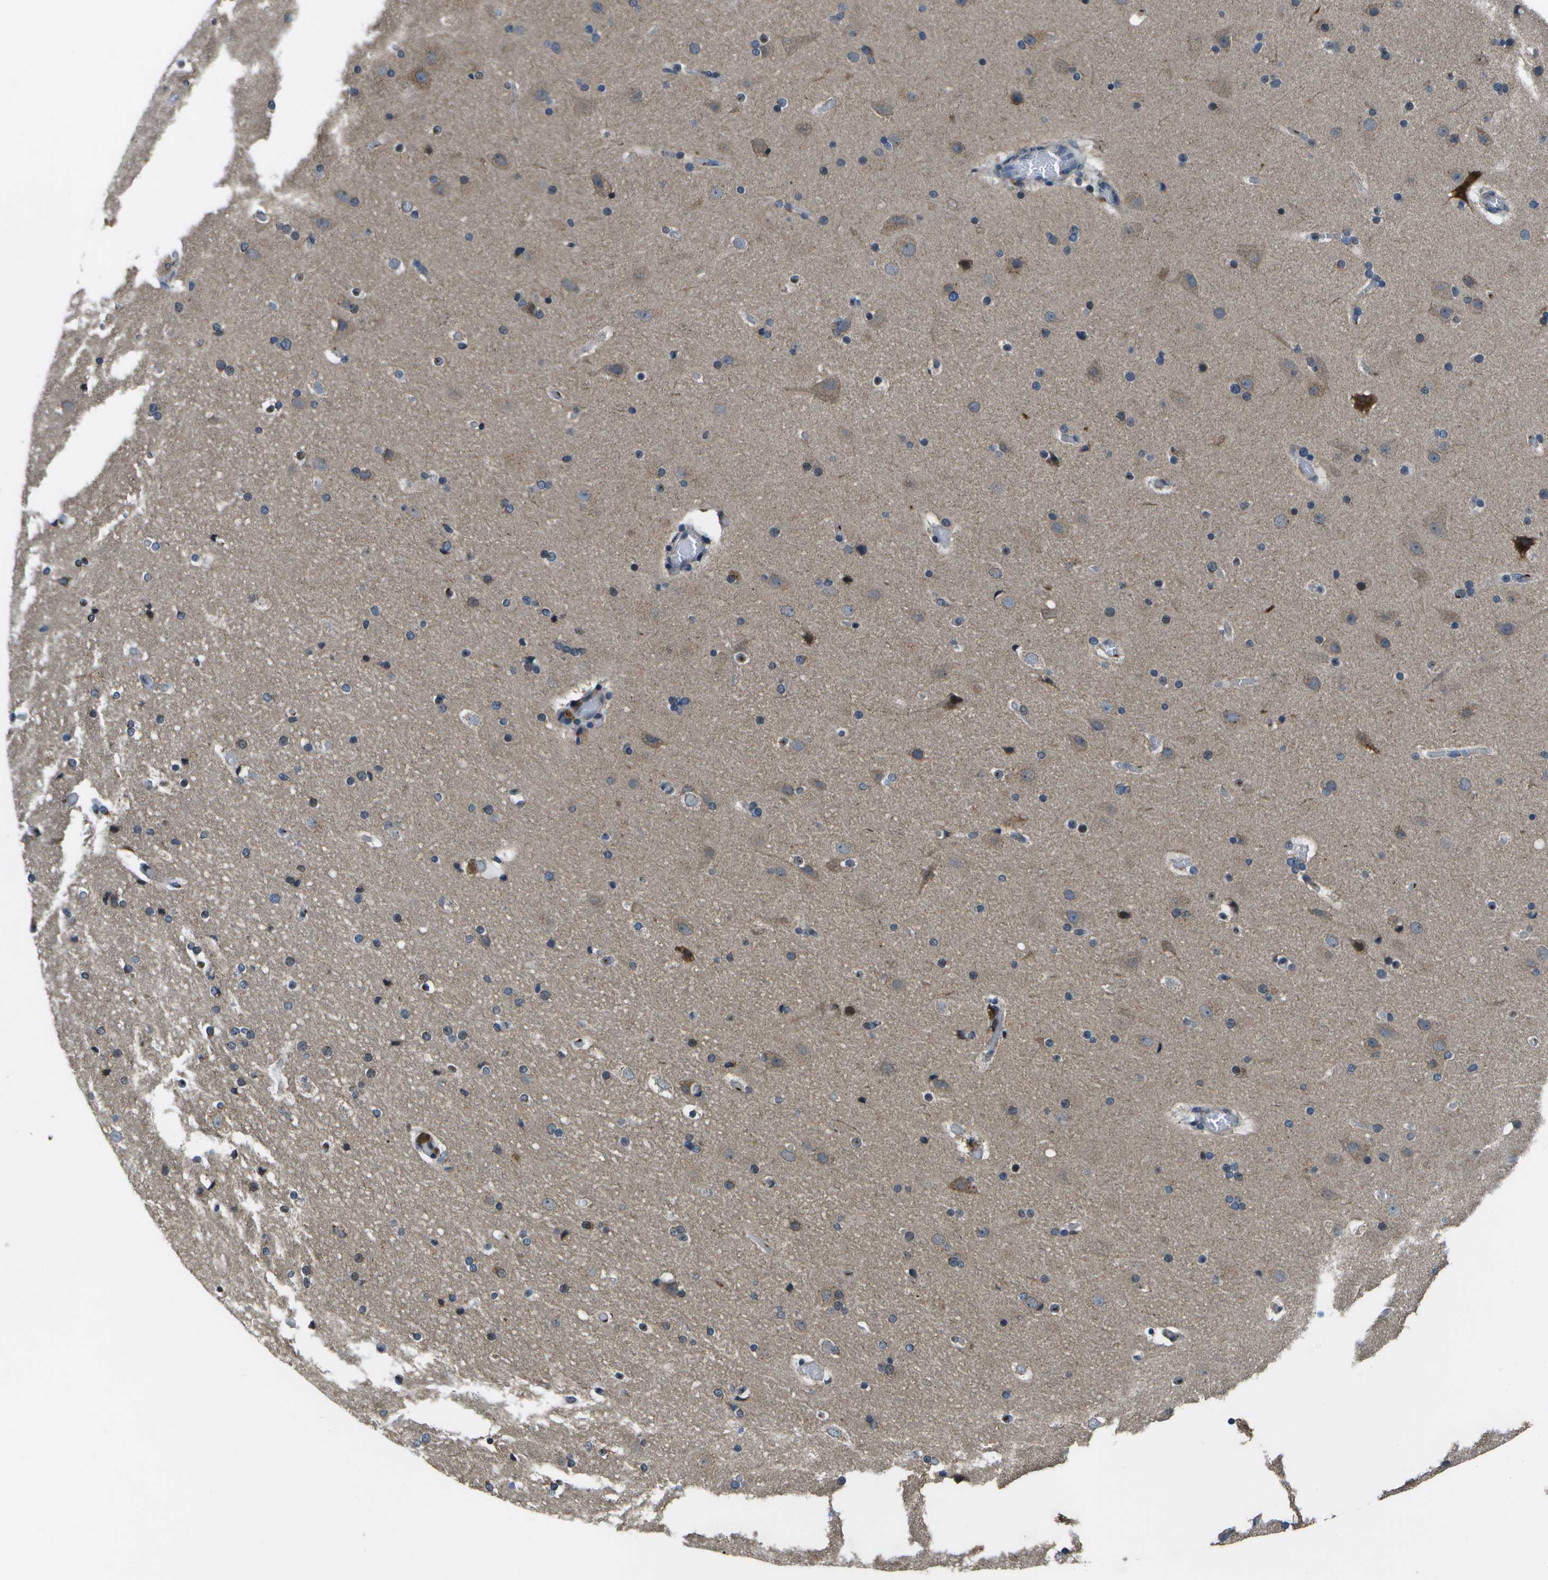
{"staining": {"intensity": "negative", "quantity": "none", "location": "none"}, "tissue": "cerebral cortex", "cell_type": "Endothelial cells", "image_type": "normal", "snomed": [{"axis": "morphology", "description": "Normal tissue, NOS"}, {"axis": "topography", "description": "Cerebral cortex"}], "caption": "Immunohistochemistry (IHC) of unremarkable human cerebral cortex displays no expression in endothelial cells. Nuclei are stained in blue.", "gene": "GALNT15", "patient": {"sex": "male", "age": 57}}